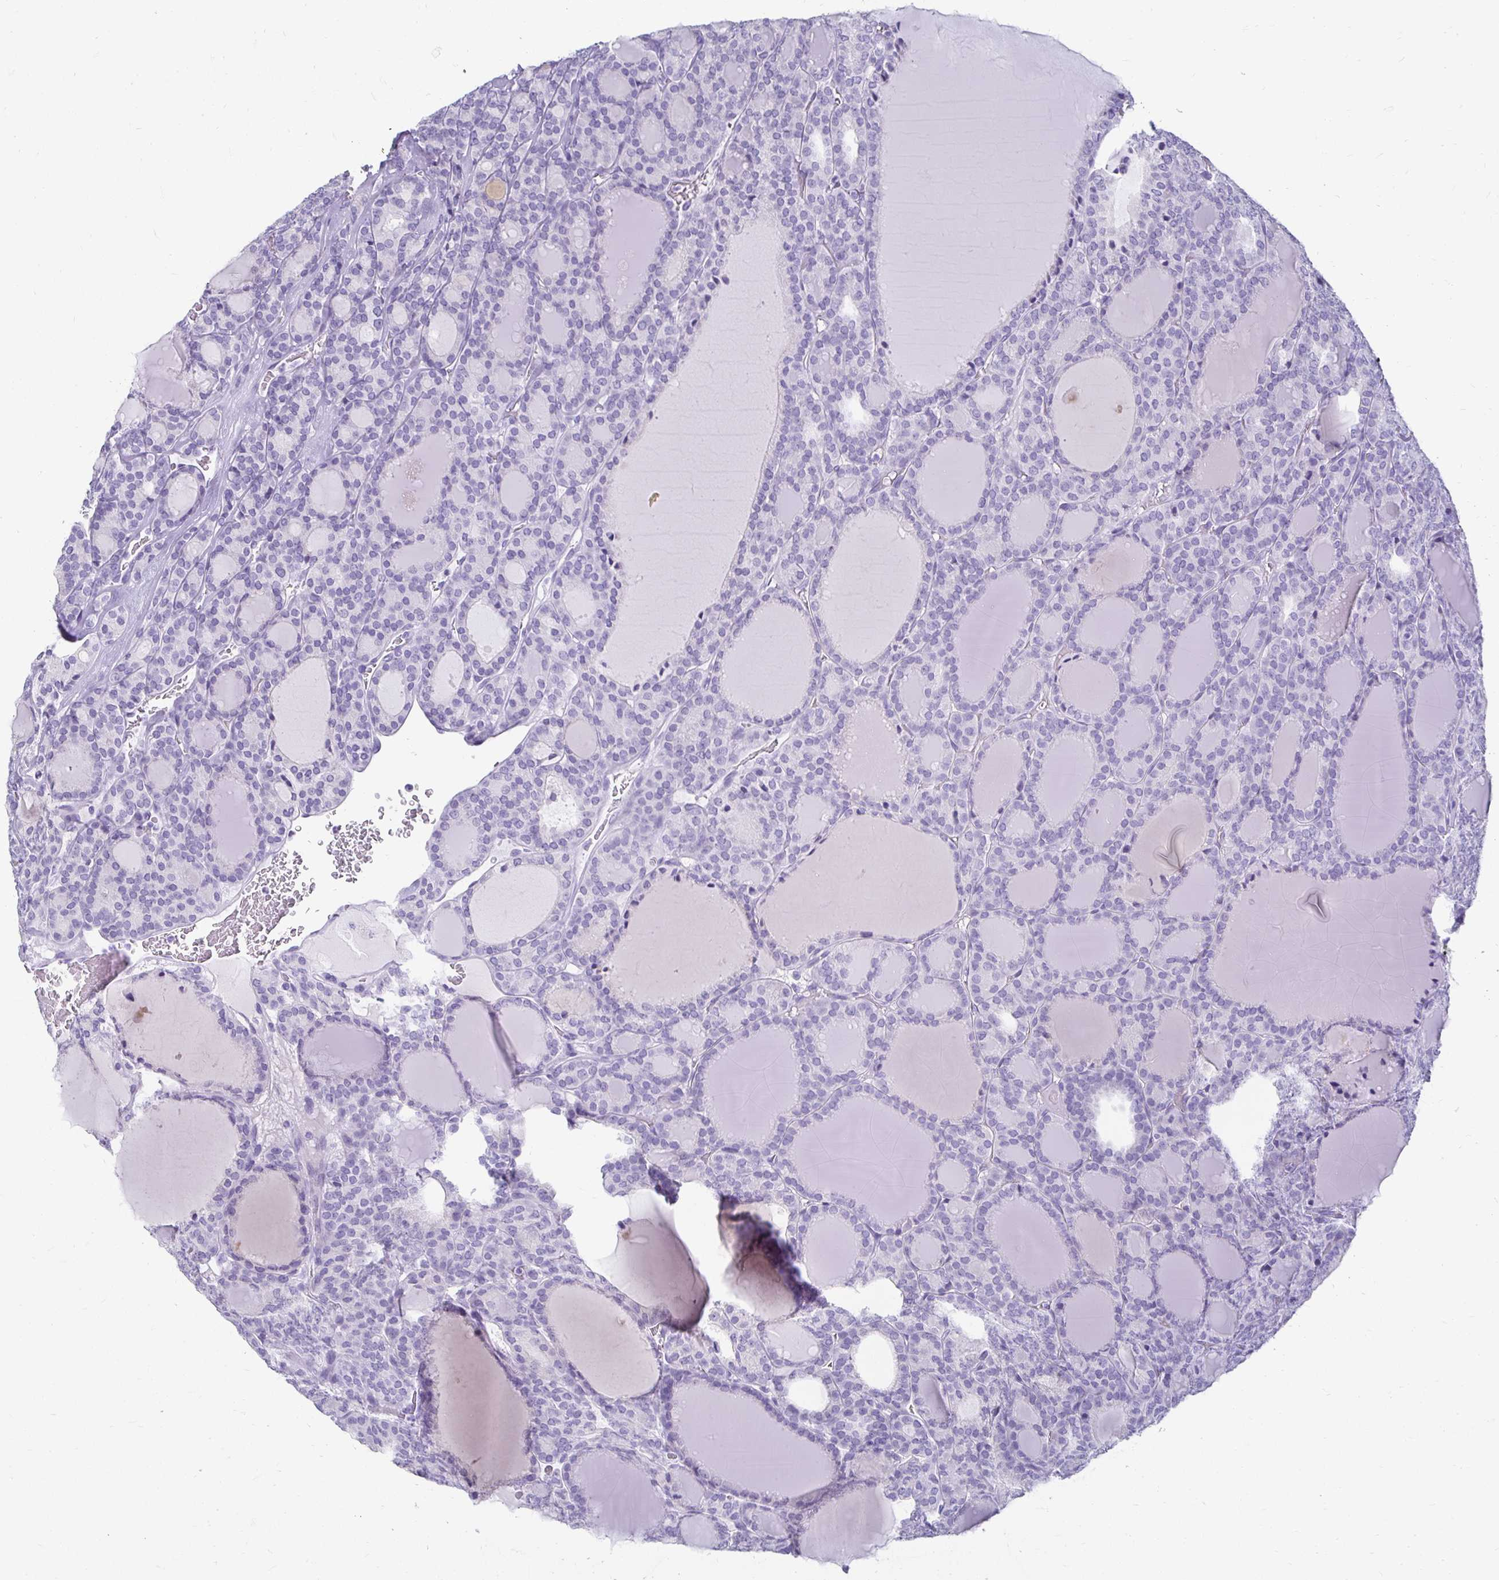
{"staining": {"intensity": "negative", "quantity": "none", "location": "none"}, "tissue": "thyroid cancer", "cell_type": "Tumor cells", "image_type": "cancer", "snomed": [{"axis": "morphology", "description": "Follicular adenoma carcinoma, NOS"}, {"axis": "topography", "description": "Thyroid gland"}], "caption": "The IHC photomicrograph has no significant positivity in tumor cells of follicular adenoma carcinoma (thyroid) tissue. The staining was performed using DAB (3,3'-diaminobenzidine) to visualize the protein expression in brown, while the nuclei were stained in blue with hematoxylin (Magnification: 20x).", "gene": "CST6", "patient": {"sex": "male", "age": 74}}